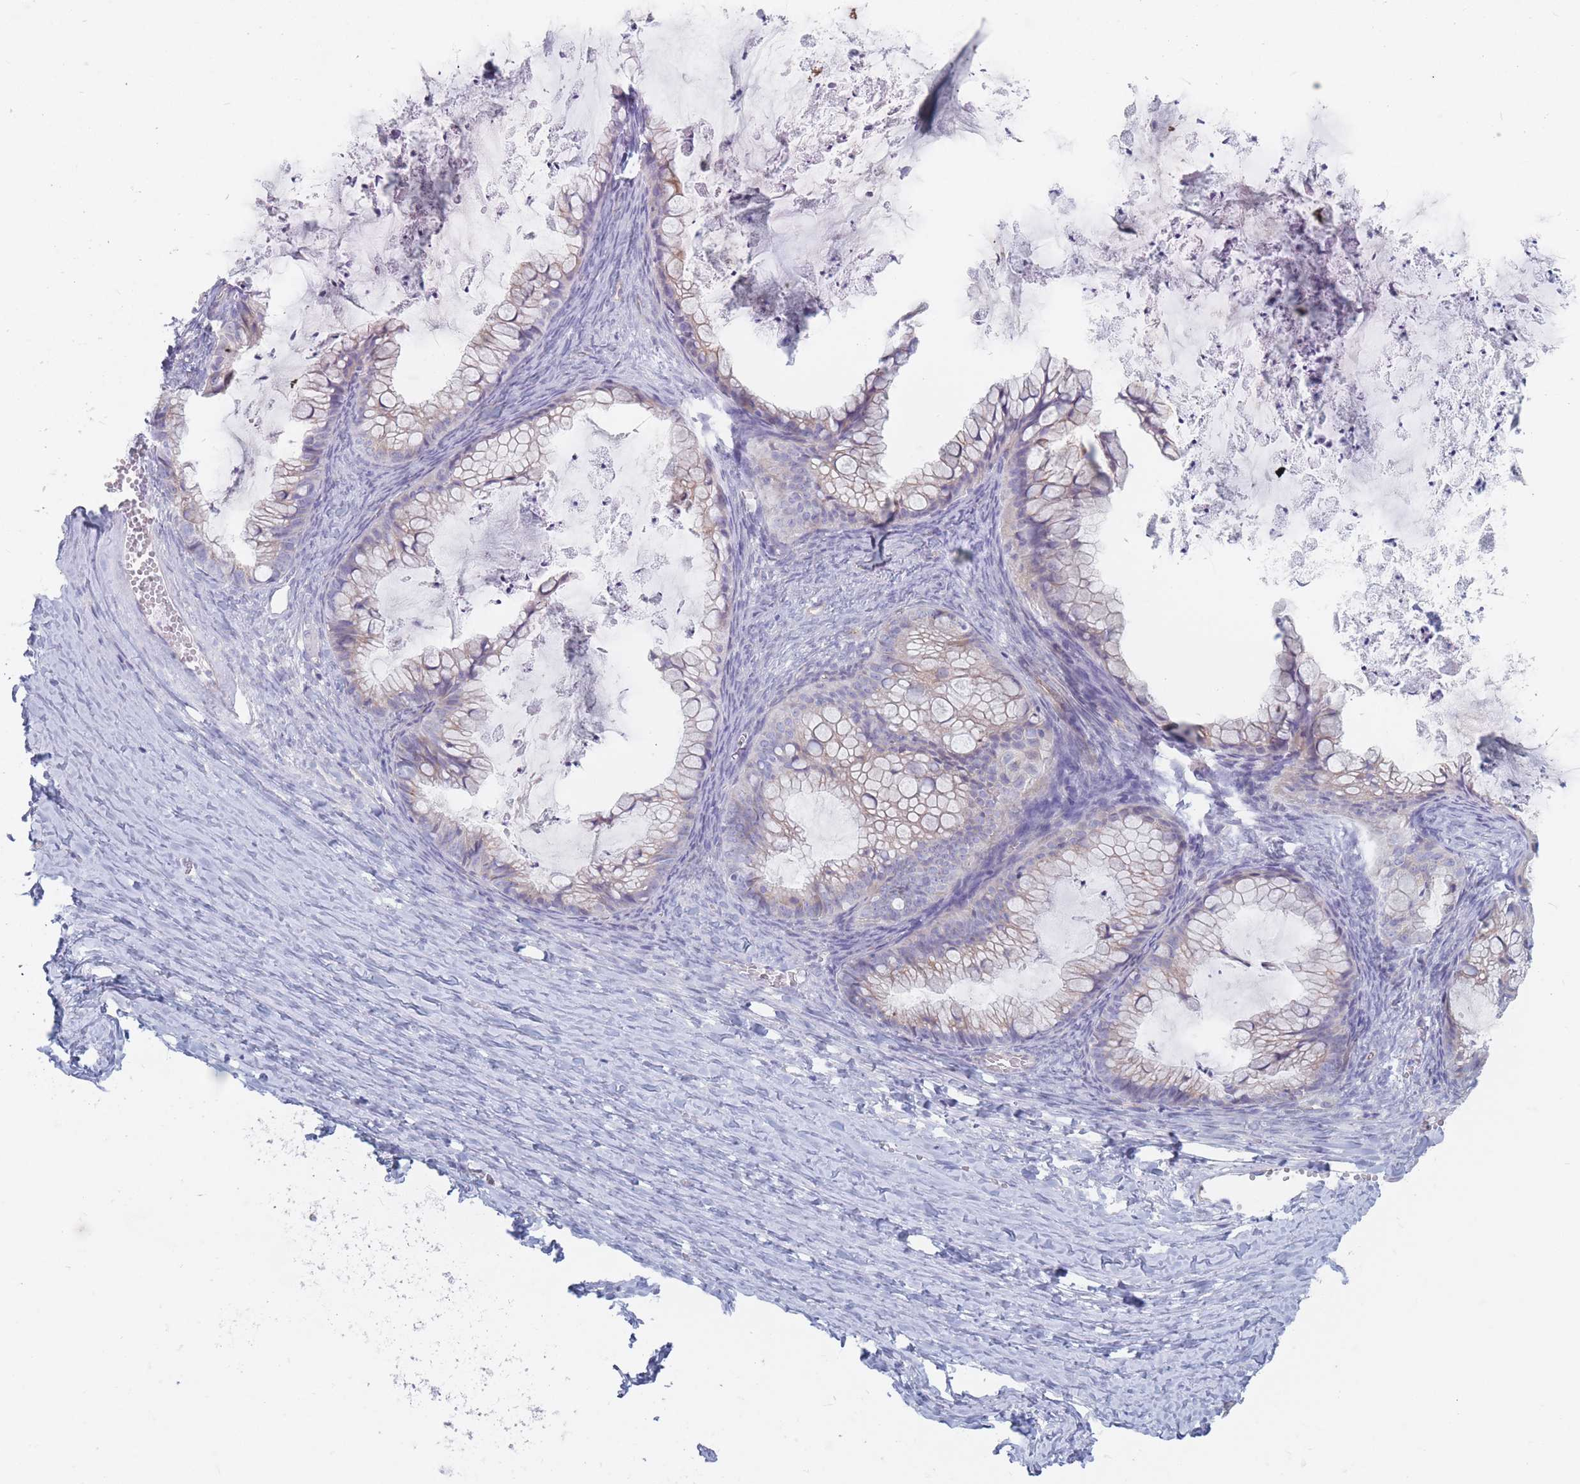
{"staining": {"intensity": "weak", "quantity": "<25%", "location": "cytoplasmic/membranous"}, "tissue": "ovarian cancer", "cell_type": "Tumor cells", "image_type": "cancer", "snomed": [{"axis": "morphology", "description": "Cystadenocarcinoma, mucinous, NOS"}, {"axis": "topography", "description": "Ovary"}], "caption": "Immunohistochemistry (IHC) image of ovarian cancer stained for a protein (brown), which shows no staining in tumor cells.", "gene": "PLPP1", "patient": {"sex": "female", "age": 35}}